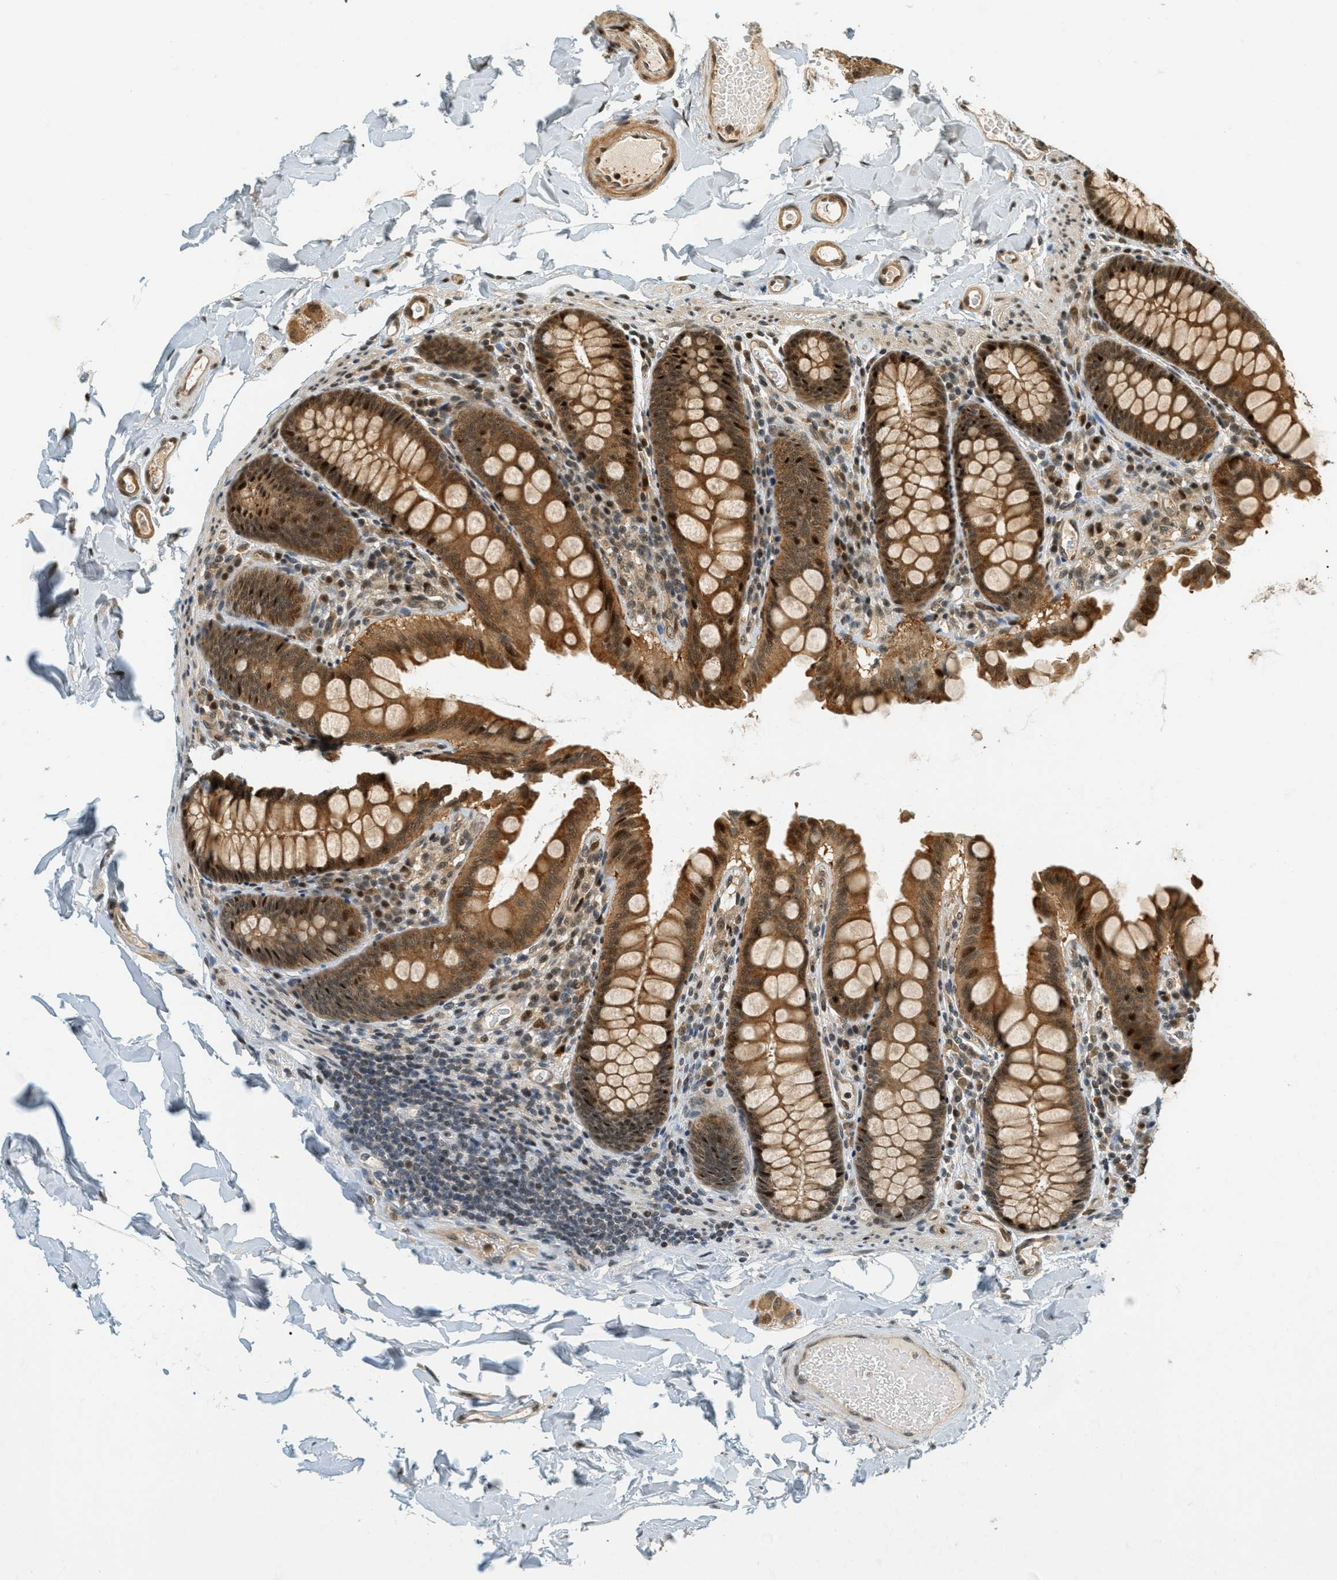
{"staining": {"intensity": "moderate", "quantity": ">75%", "location": "cytoplasmic/membranous"}, "tissue": "colon", "cell_type": "Endothelial cells", "image_type": "normal", "snomed": [{"axis": "morphology", "description": "Normal tissue, NOS"}, {"axis": "topography", "description": "Colon"}], "caption": "Normal colon reveals moderate cytoplasmic/membranous staining in about >75% of endothelial cells, visualized by immunohistochemistry.", "gene": "FOXM1", "patient": {"sex": "female", "age": 61}}